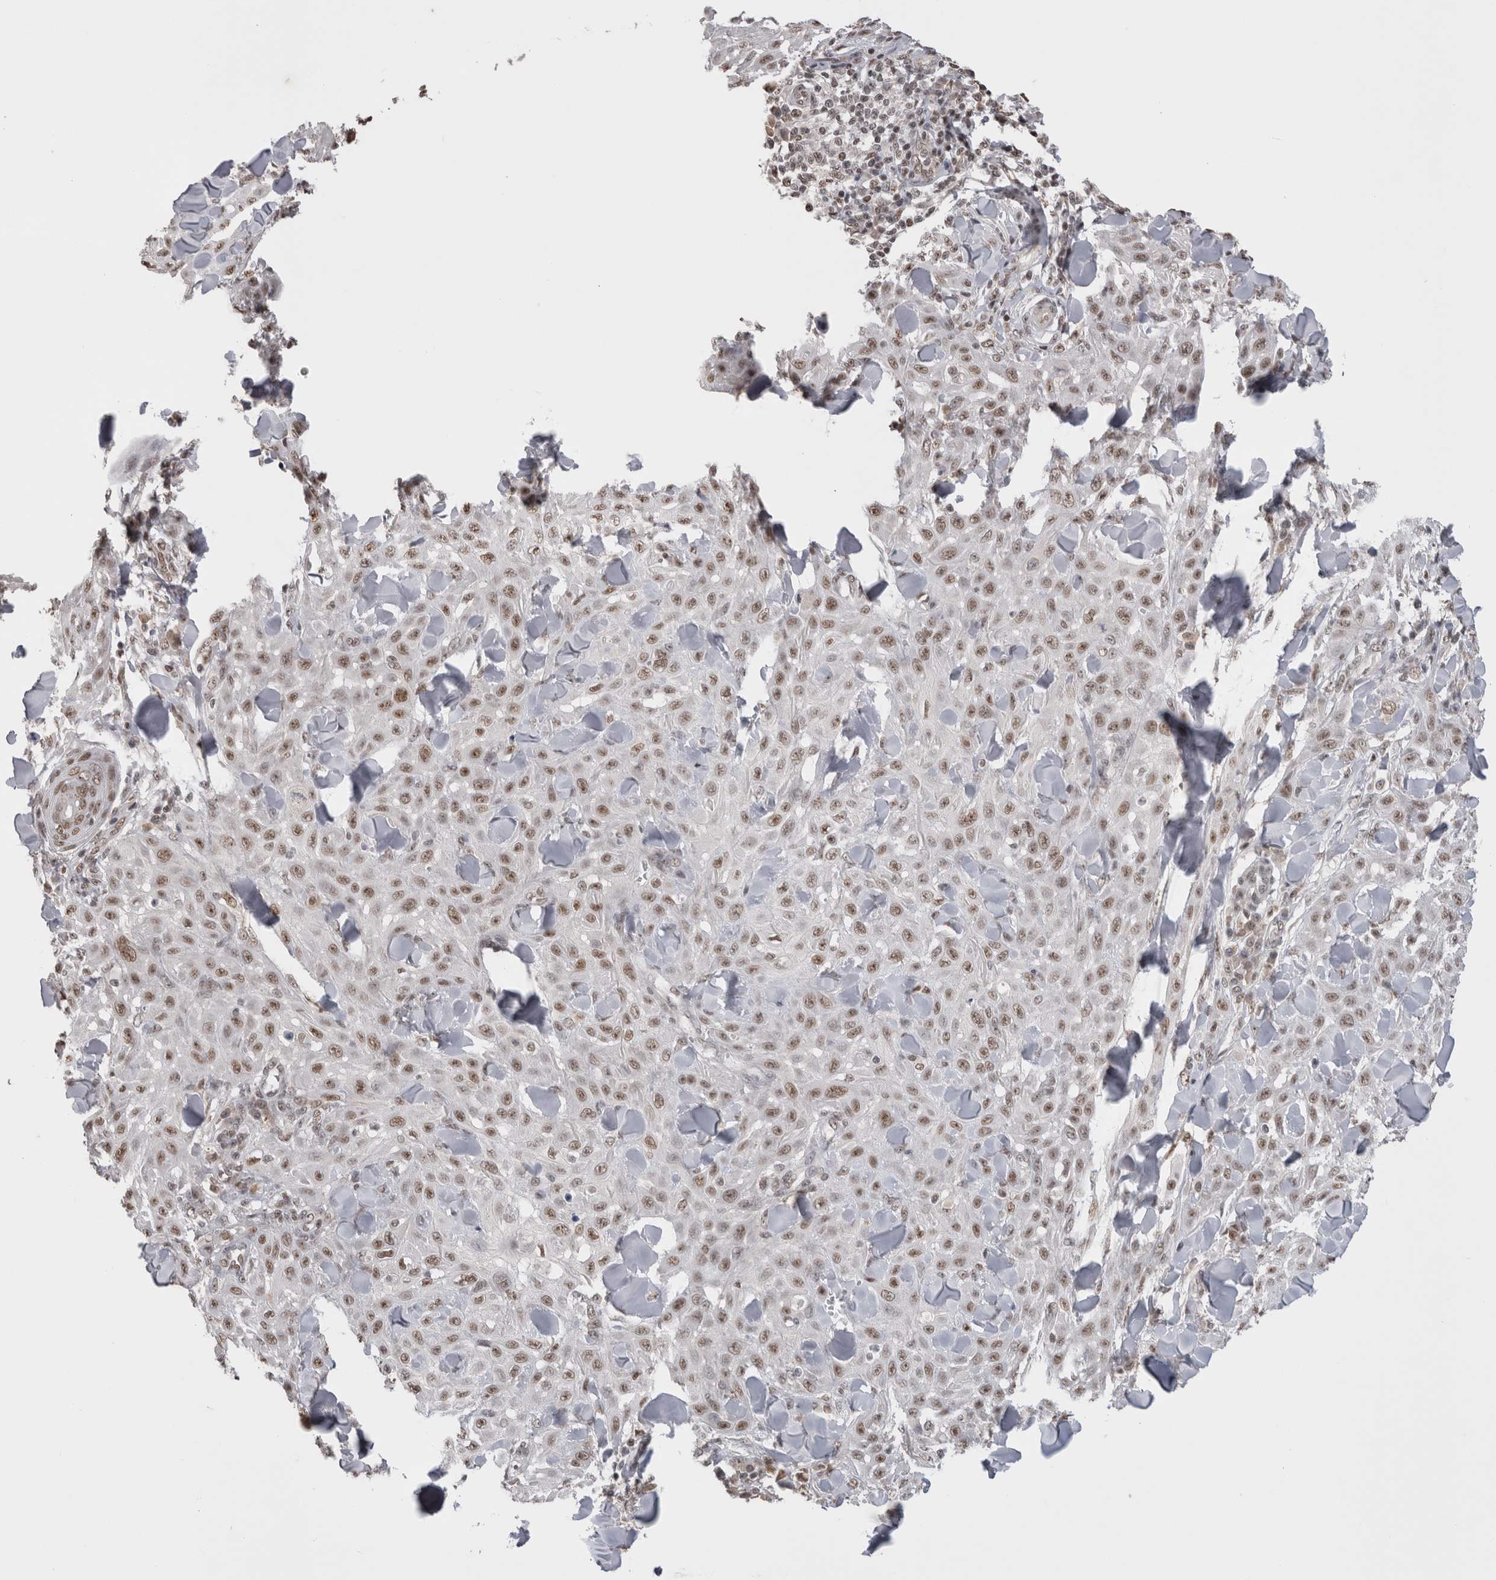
{"staining": {"intensity": "moderate", "quantity": ">75%", "location": "nuclear"}, "tissue": "skin cancer", "cell_type": "Tumor cells", "image_type": "cancer", "snomed": [{"axis": "morphology", "description": "Squamous cell carcinoma, NOS"}, {"axis": "topography", "description": "Skin"}], "caption": "Tumor cells exhibit medium levels of moderate nuclear expression in approximately >75% of cells in human squamous cell carcinoma (skin).", "gene": "DAXX", "patient": {"sex": "male", "age": 24}}